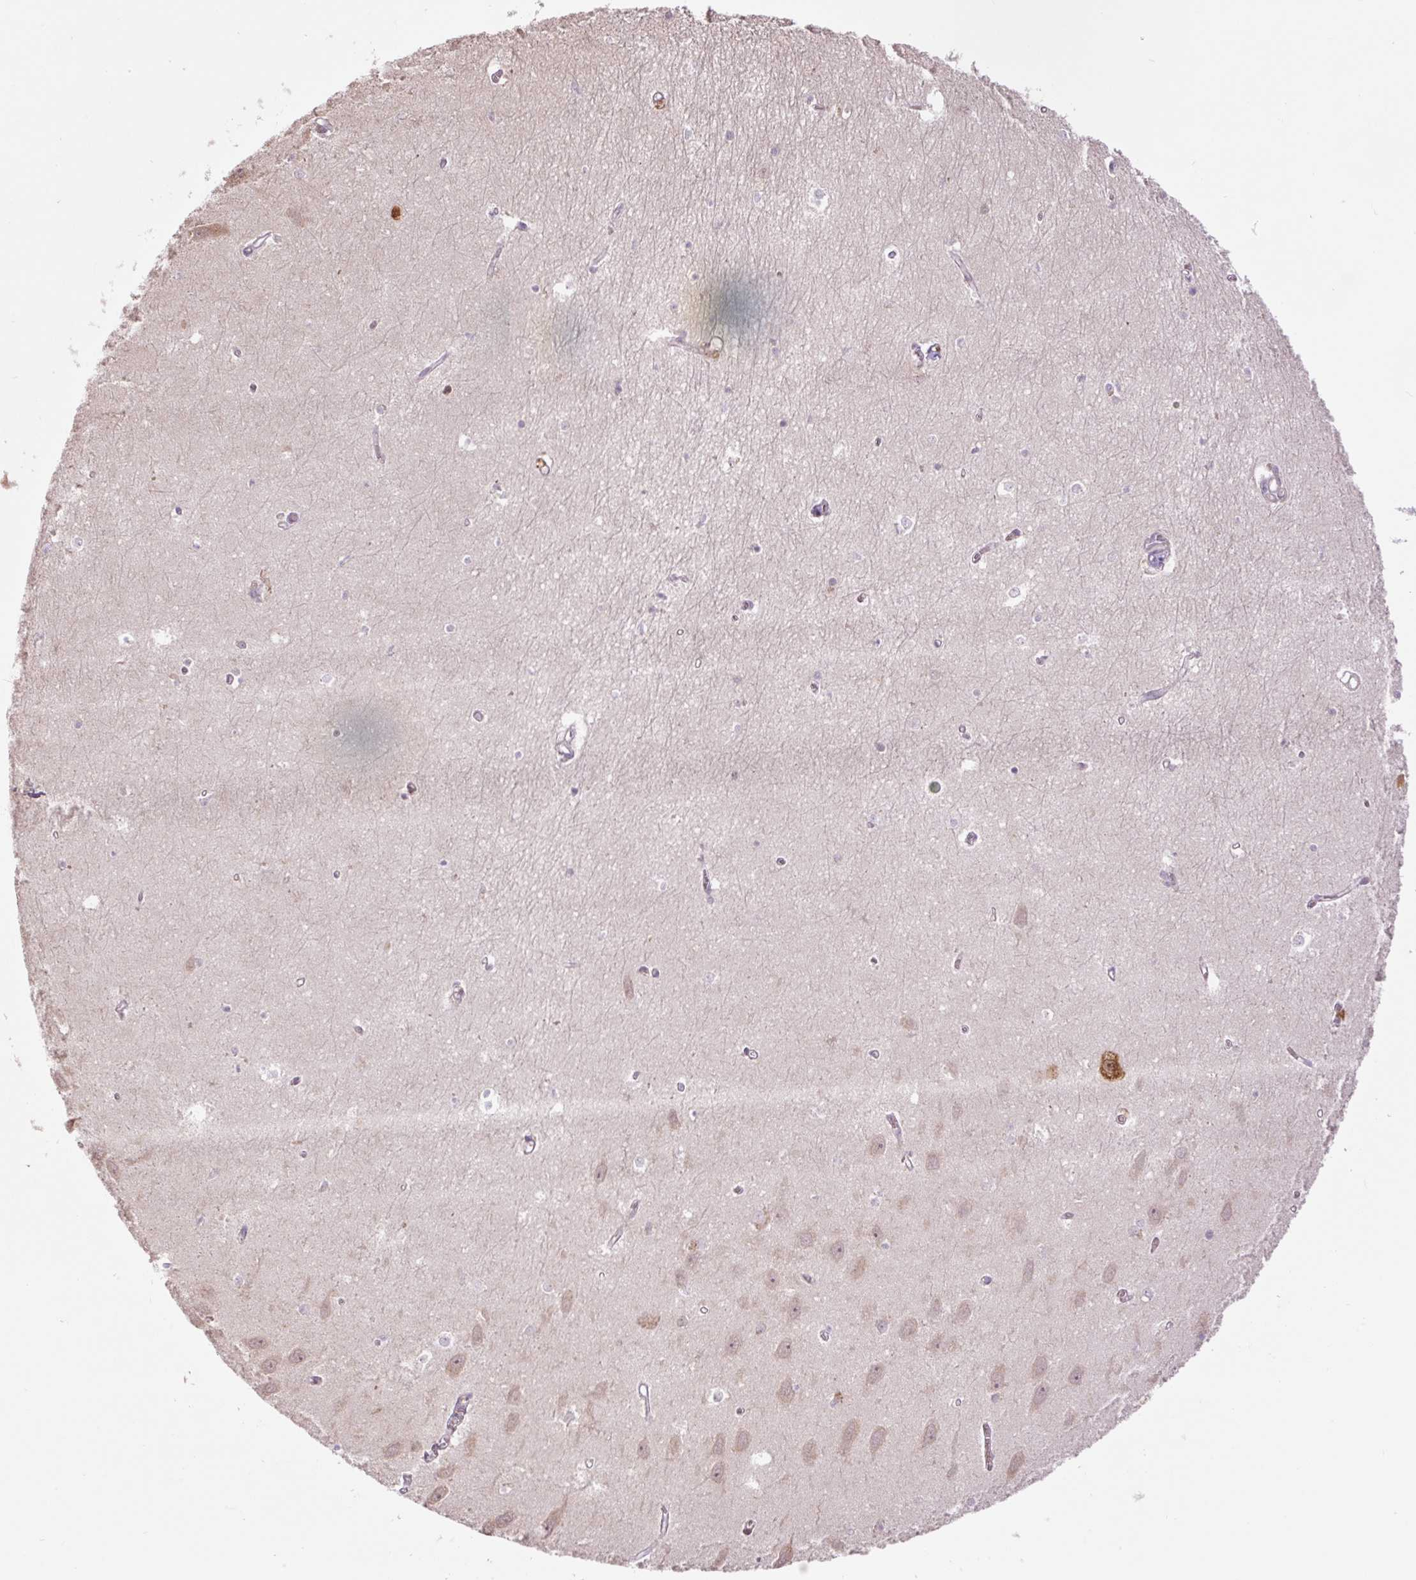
{"staining": {"intensity": "negative", "quantity": "none", "location": "none"}, "tissue": "hippocampus", "cell_type": "Glial cells", "image_type": "normal", "snomed": [{"axis": "morphology", "description": "Normal tissue, NOS"}, {"axis": "topography", "description": "Hippocampus"}], "caption": "This is an immunohistochemistry (IHC) image of normal human hippocampus. There is no positivity in glial cells.", "gene": "HABP4", "patient": {"sex": "female", "age": 64}}